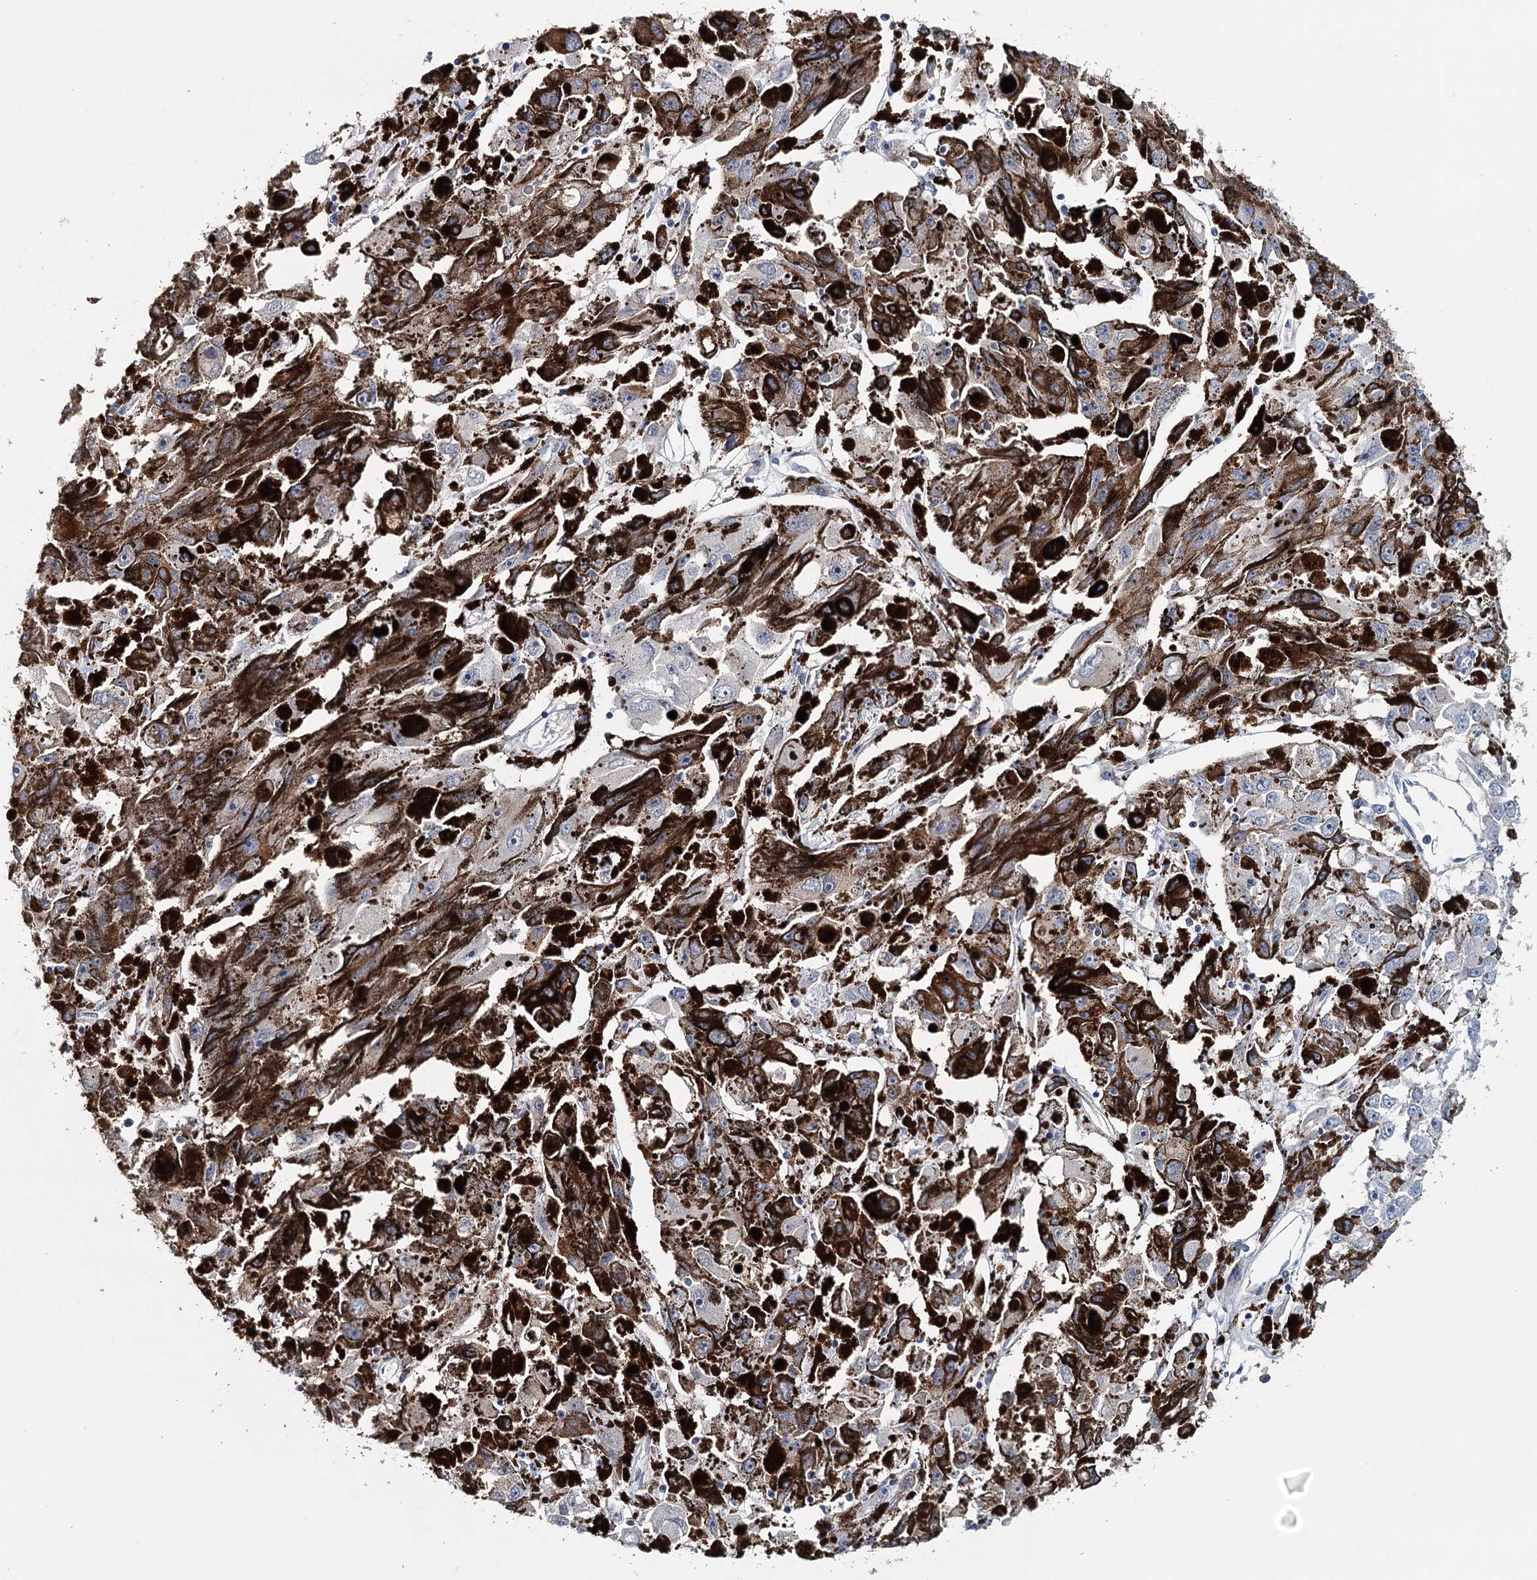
{"staining": {"intensity": "negative", "quantity": "none", "location": "none"}, "tissue": "melanoma", "cell_type": "Tumor cells", "image_type": "cancer", "snomed": [{"axis": "morphology", "description": "Malignant melanoma, NOS"}, {"axis": "topography", "description": "Skin"}], "caption": "Immunohistochemistry image of human melanoma stained for a protein (brown), which demonstrates no expression in tumor cells.", "gene": "SYNPO", "patient": {"sex": "female", "age": 104}}